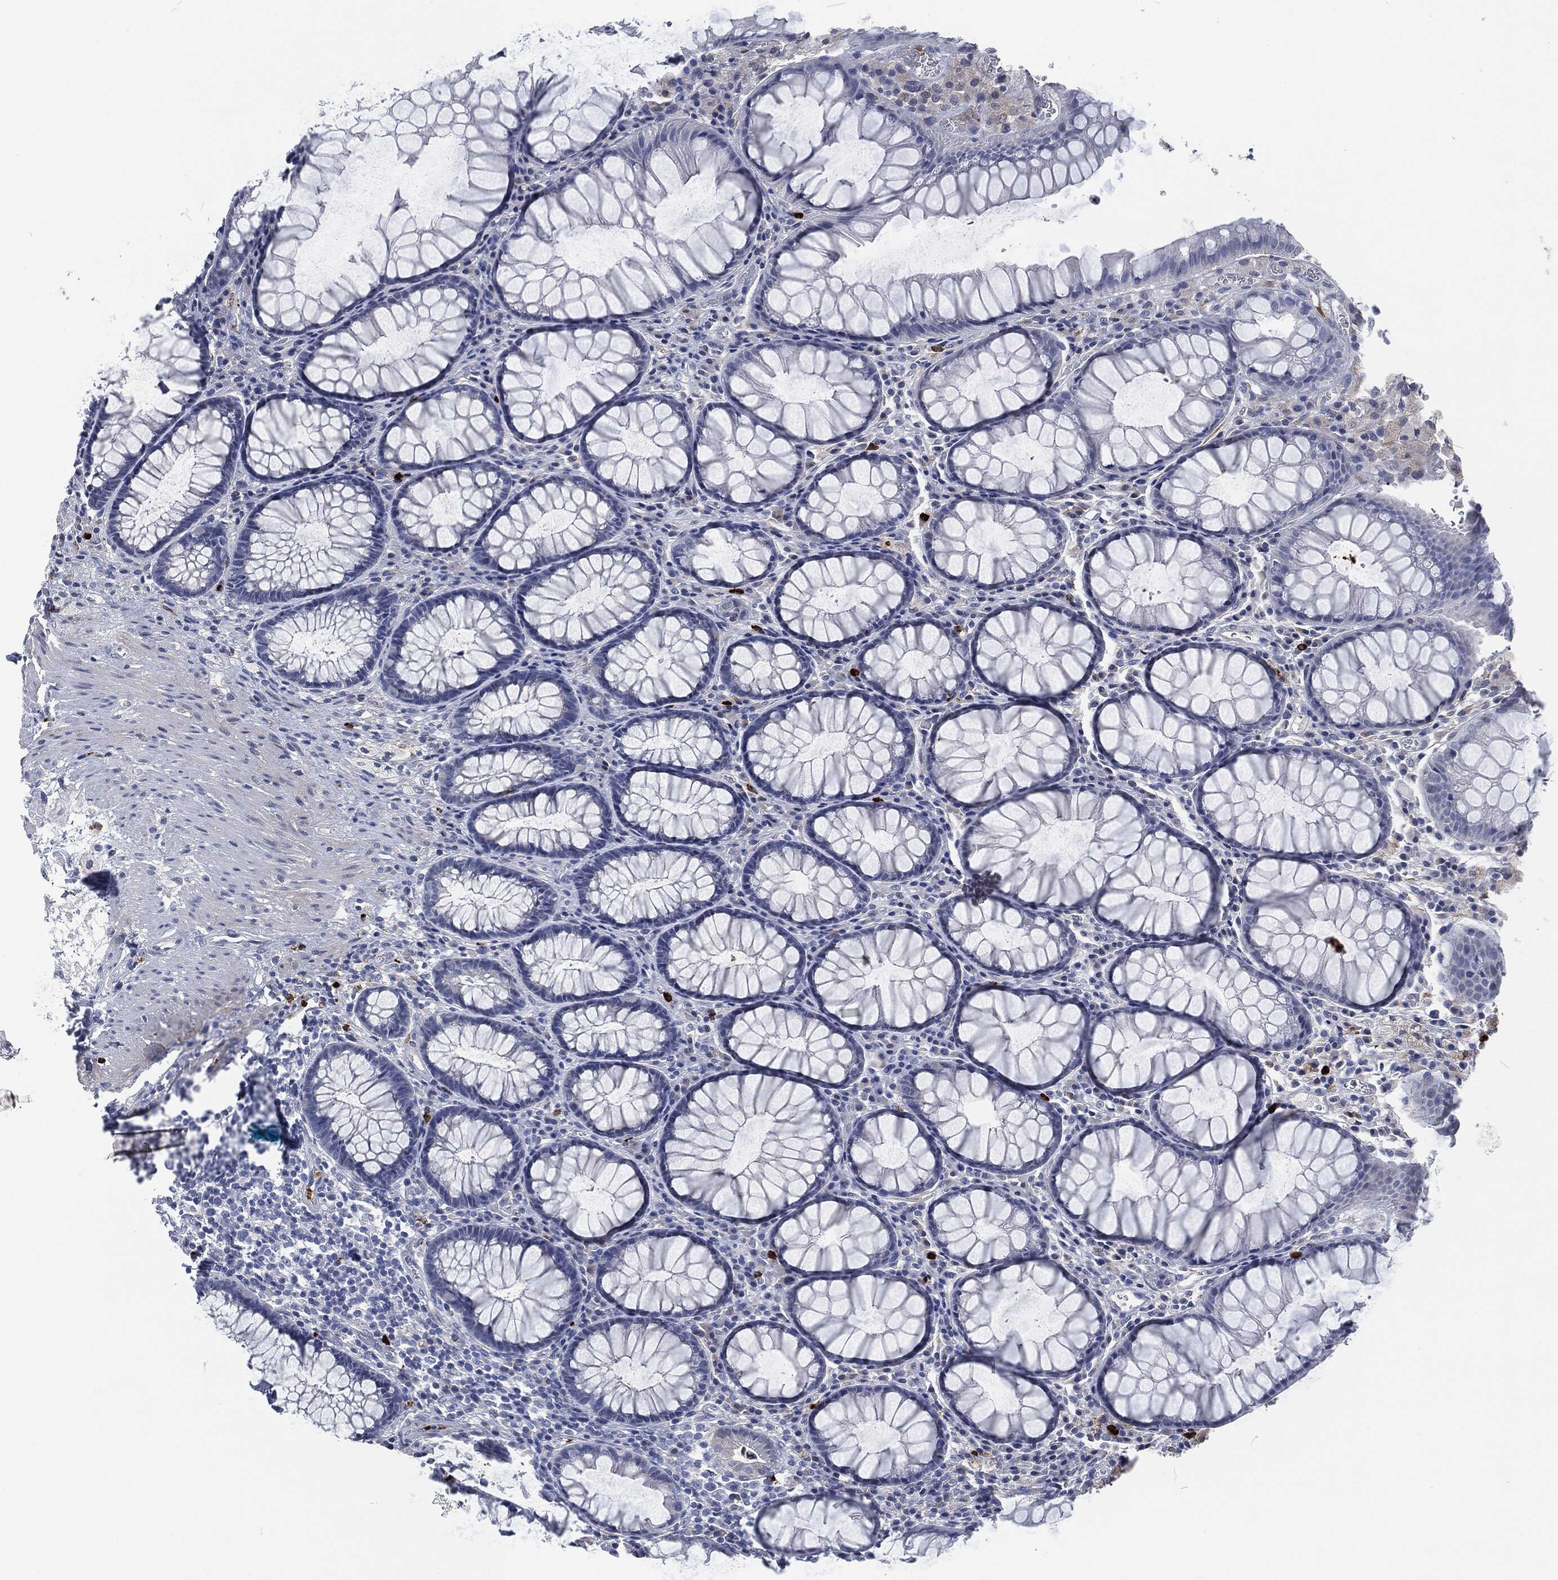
{"staining": {"intensity": "negative", "quantity": "none", "location": "none"}, "tissue": "rectum", "cell_type": "Glandular cells", "image_type": "normal", "snomed": [{"axis": "morphology", "description": "Normal tissue, NOS"}, {"axis": "topography", "description": "Rectum"}], "caption": "This is an immunohistochemistry (IHC) image of unremarkable rectum. There is no positivity in glandular cells.", "gene": "MPO", "patient": {"sex": "female", "age": 68}}